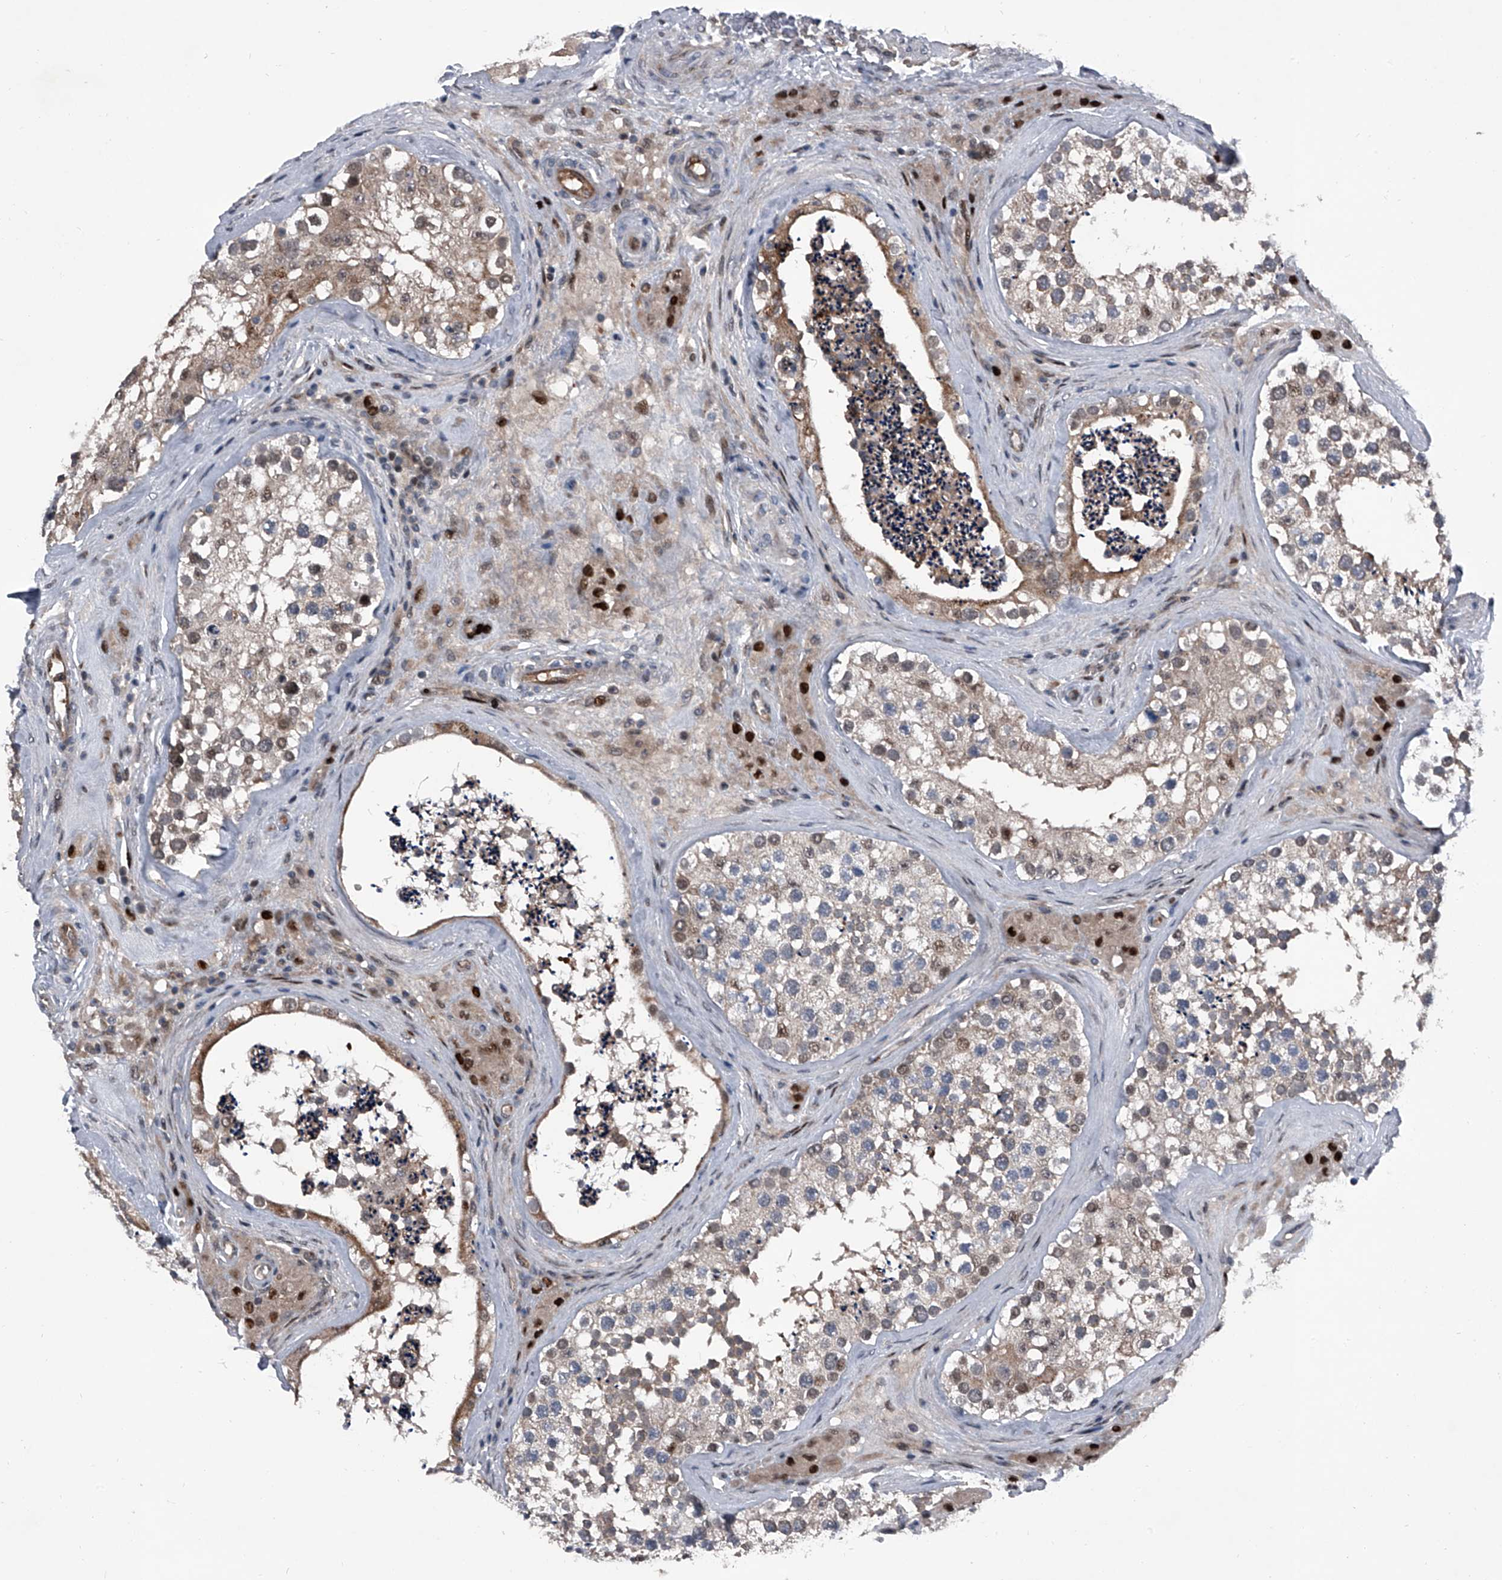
{"staining": {"intensity": "moderate", "quantity": "25%-75%", "location": "cytoplasmic/membranous"}, "tissue": "testis", "cell_type": "Cells in seminiferous ducts", "image_type": "normal", "snomed": [{"axis": "morphology", "description": "Normal tissue, NOS"}, {"axis": "topography", "description": "Testis"}], "caption": "Human testis stained for a protein (brown) exhibits moderate cytoplasmic/membranous positive staining in about 25%-75% of cells in seminiferous ducts.", "gene": "ELK4", "patient": {"sex": "male", "age": 46}}